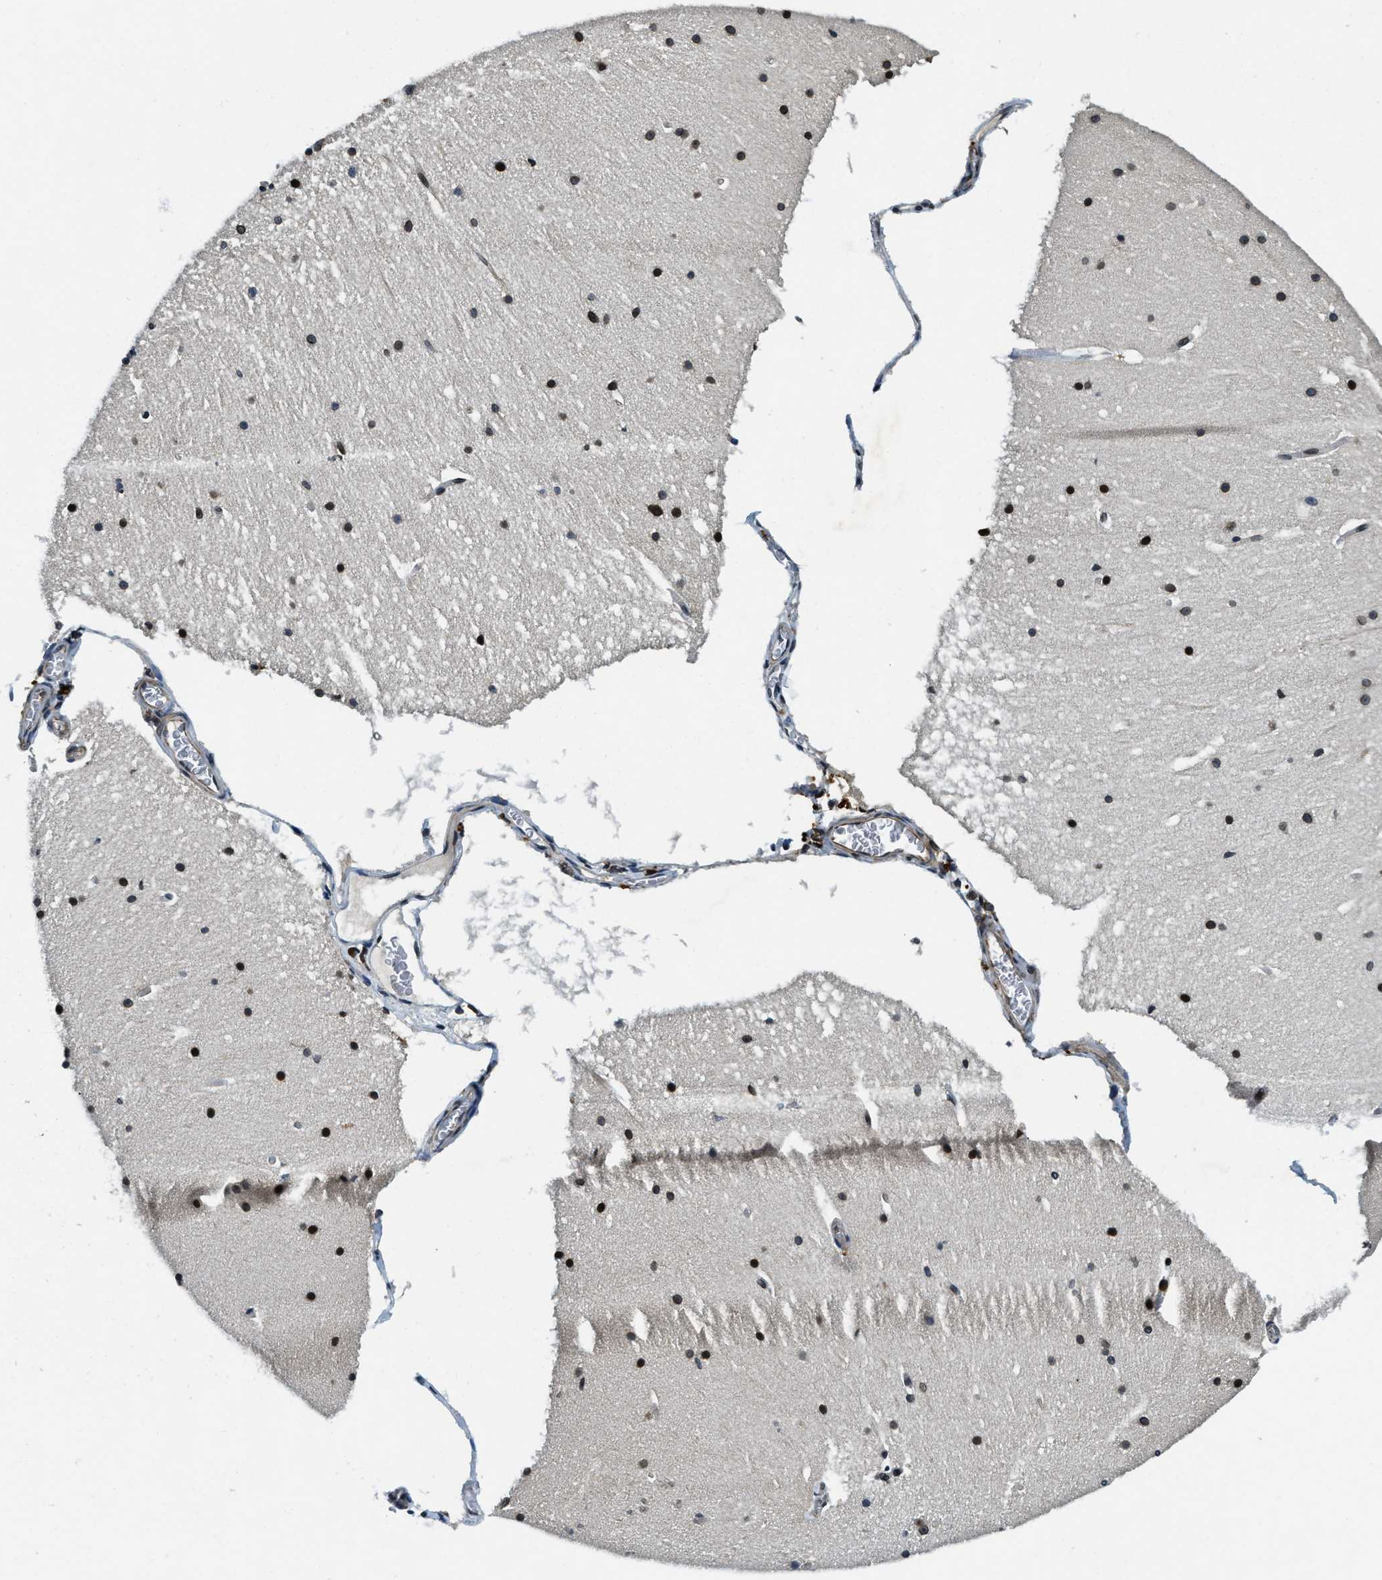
{"staining": {"intensity": "moderate", "quantity": "25%-75%", "location": "nuclear"}, "tissue": "cerebellum", "cell_type": "Cells in granular layer", "image_type": "normal", "snomed": [{"axis": "morphology", "description": "Normal tissue, NOS"}, {"axis": "topography", "description": "Cerebellum"}], "caption": "Immunohistochemical staining of unremarkable human cerebellum displays medium levels of moderate nuclear expression in about 25%-75% of cells in granular layer.", "gene": "ZC3HC1", "patient": {"sex": "female", "age": 19}}